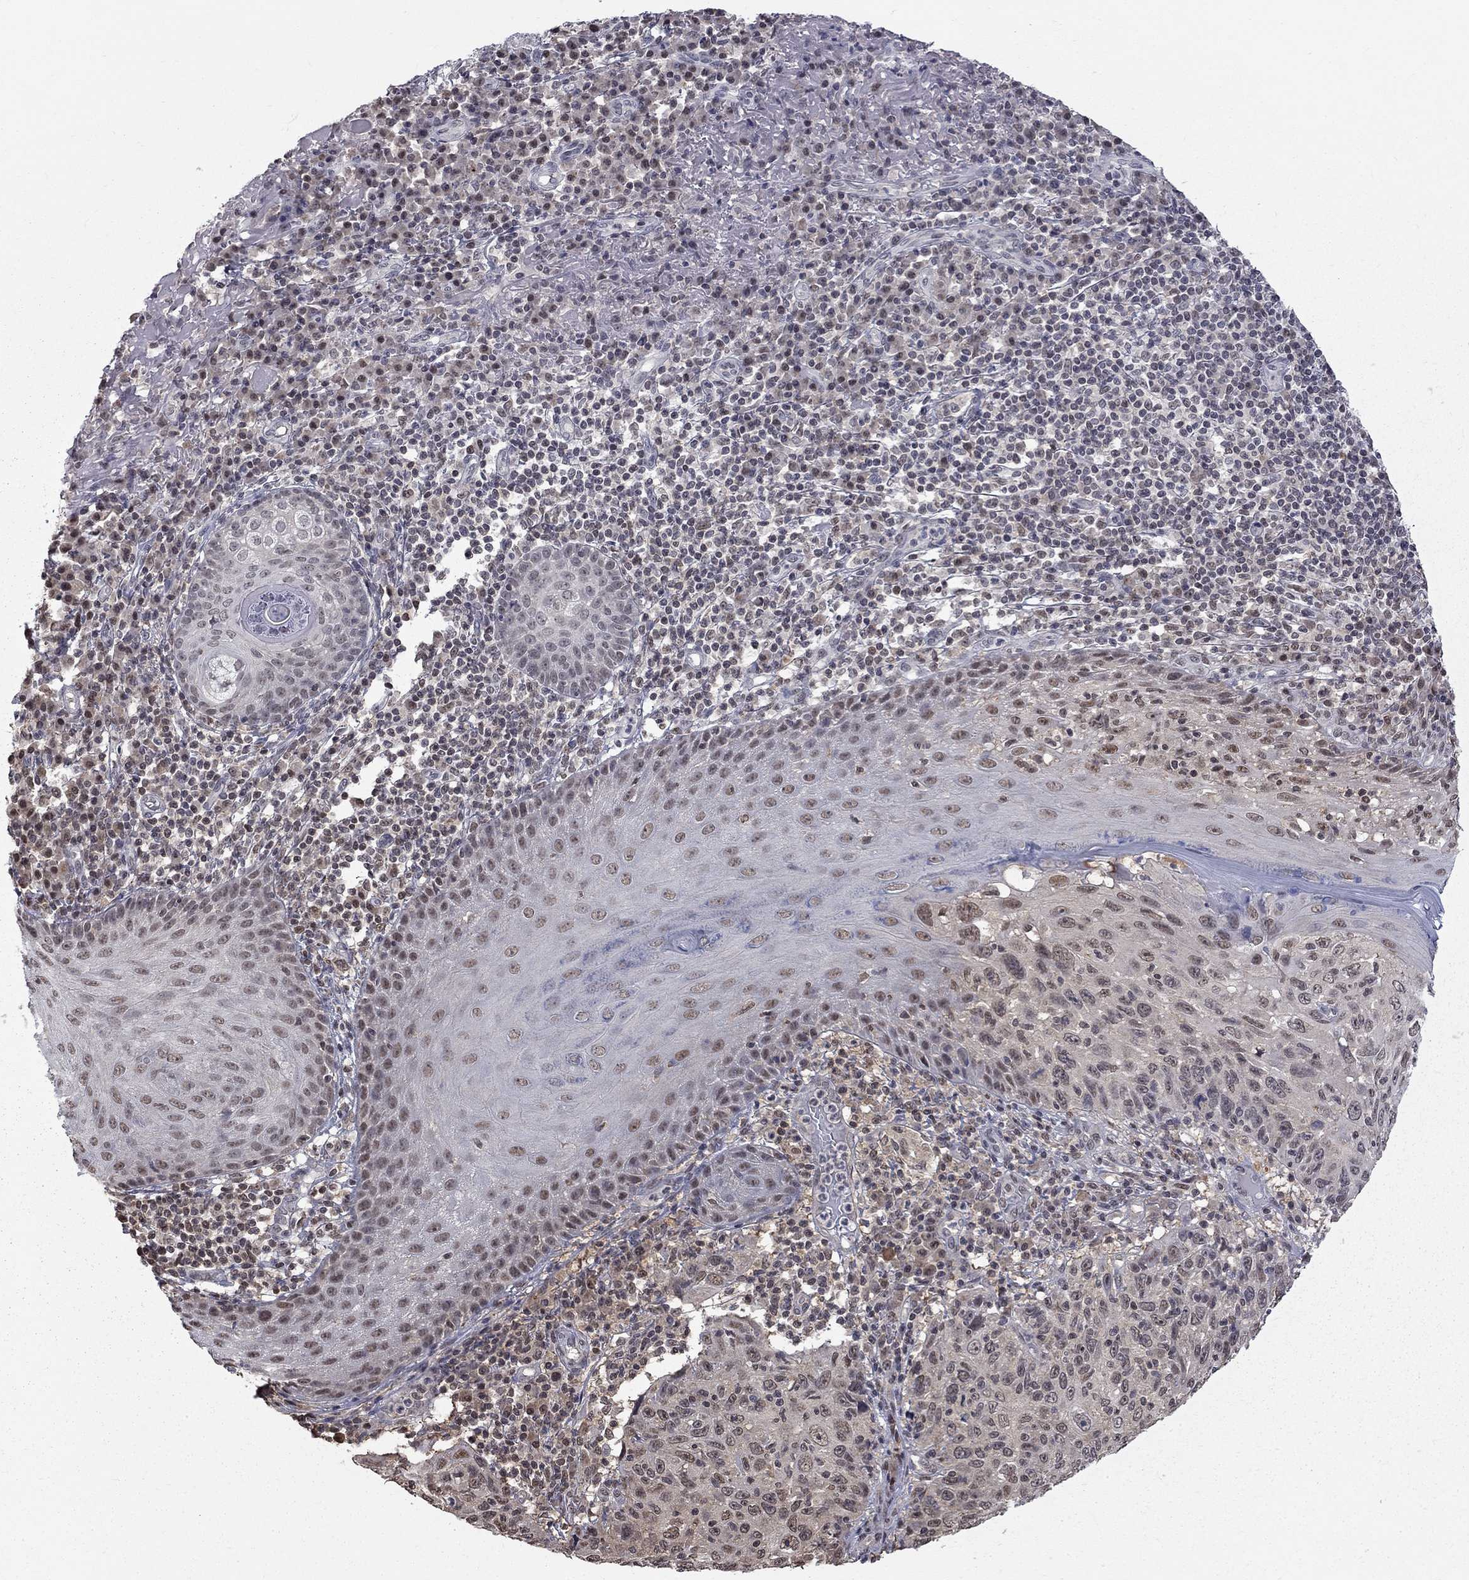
{"staining": {"intensity": "weak", "quantity": "<25%", "location": "nuclear"}, "tissue": "skin cancer", "cell_type": "Tumor cells", "image_type": "cancer", "snomed": [{"axis": "morphology", "description": "Squamous cell carcinoma, NOS"}, {"axis": "topography", "description": "Skin"}], "caption": "A high-resolution image shows immunohistochemistry staining of squamous cell carcinoma (skin), which demonstrates no significant positivity in tumor cells.", "gene": "RFWD3", "patient": {"sex": "male", "age": 92}}